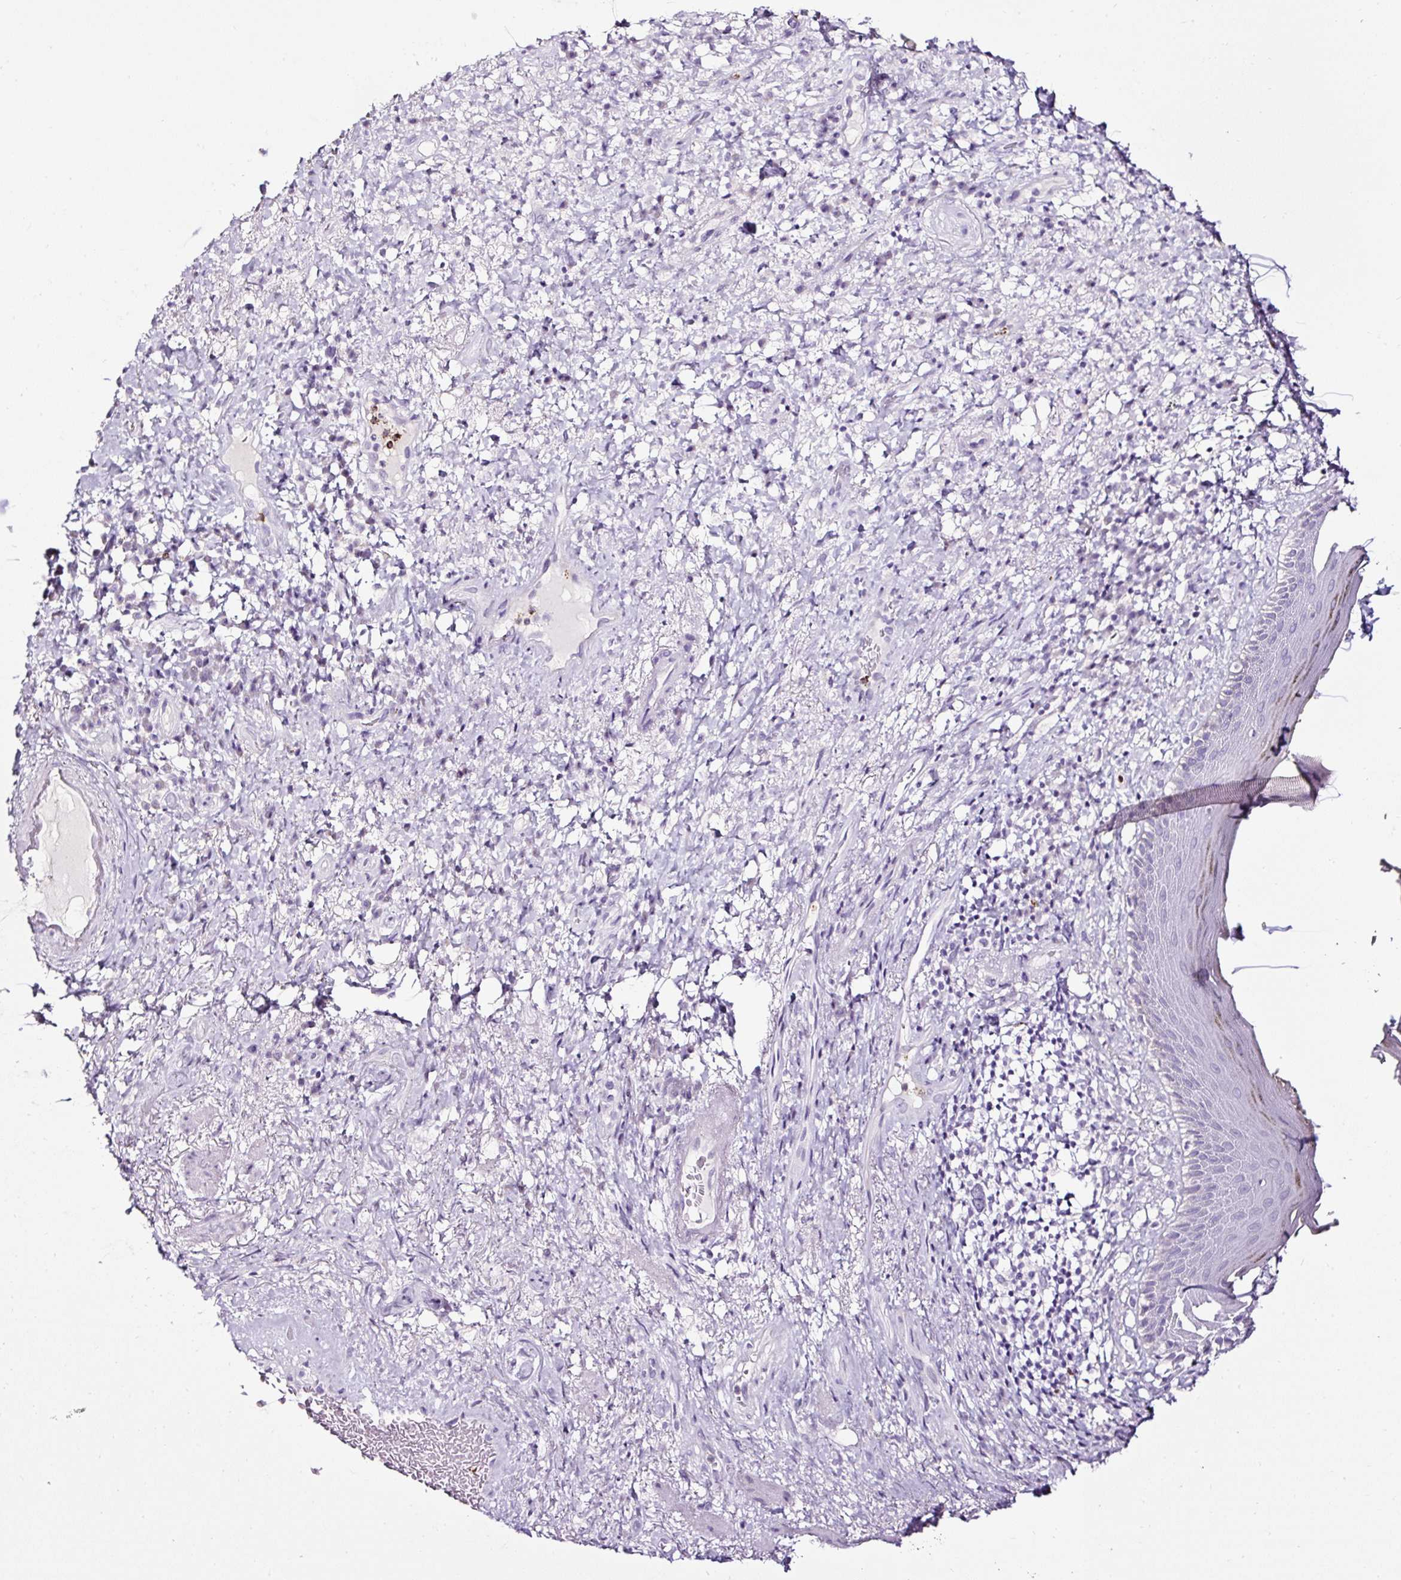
{"staining": {"intensity": "strong", "quantity": "<25%", "location": "cytoplasmic/membranous"}, "tissue": "skin", "cell_type": "Epidermal cells", "image_type": "normal", "snomed": [{"axis": "morphology", "description": "Normal tissue, NOS"}, {"axis": "topography", "description": "Anal"}], "caption": "Immunohistochemical staining of normal skin demonstrates medium levels of strong cytoplasmic/membranous expression in about <25% of epidermal cells.", "gene": "SLC7A8", "patient": {"sex": "male", "age": 78}}